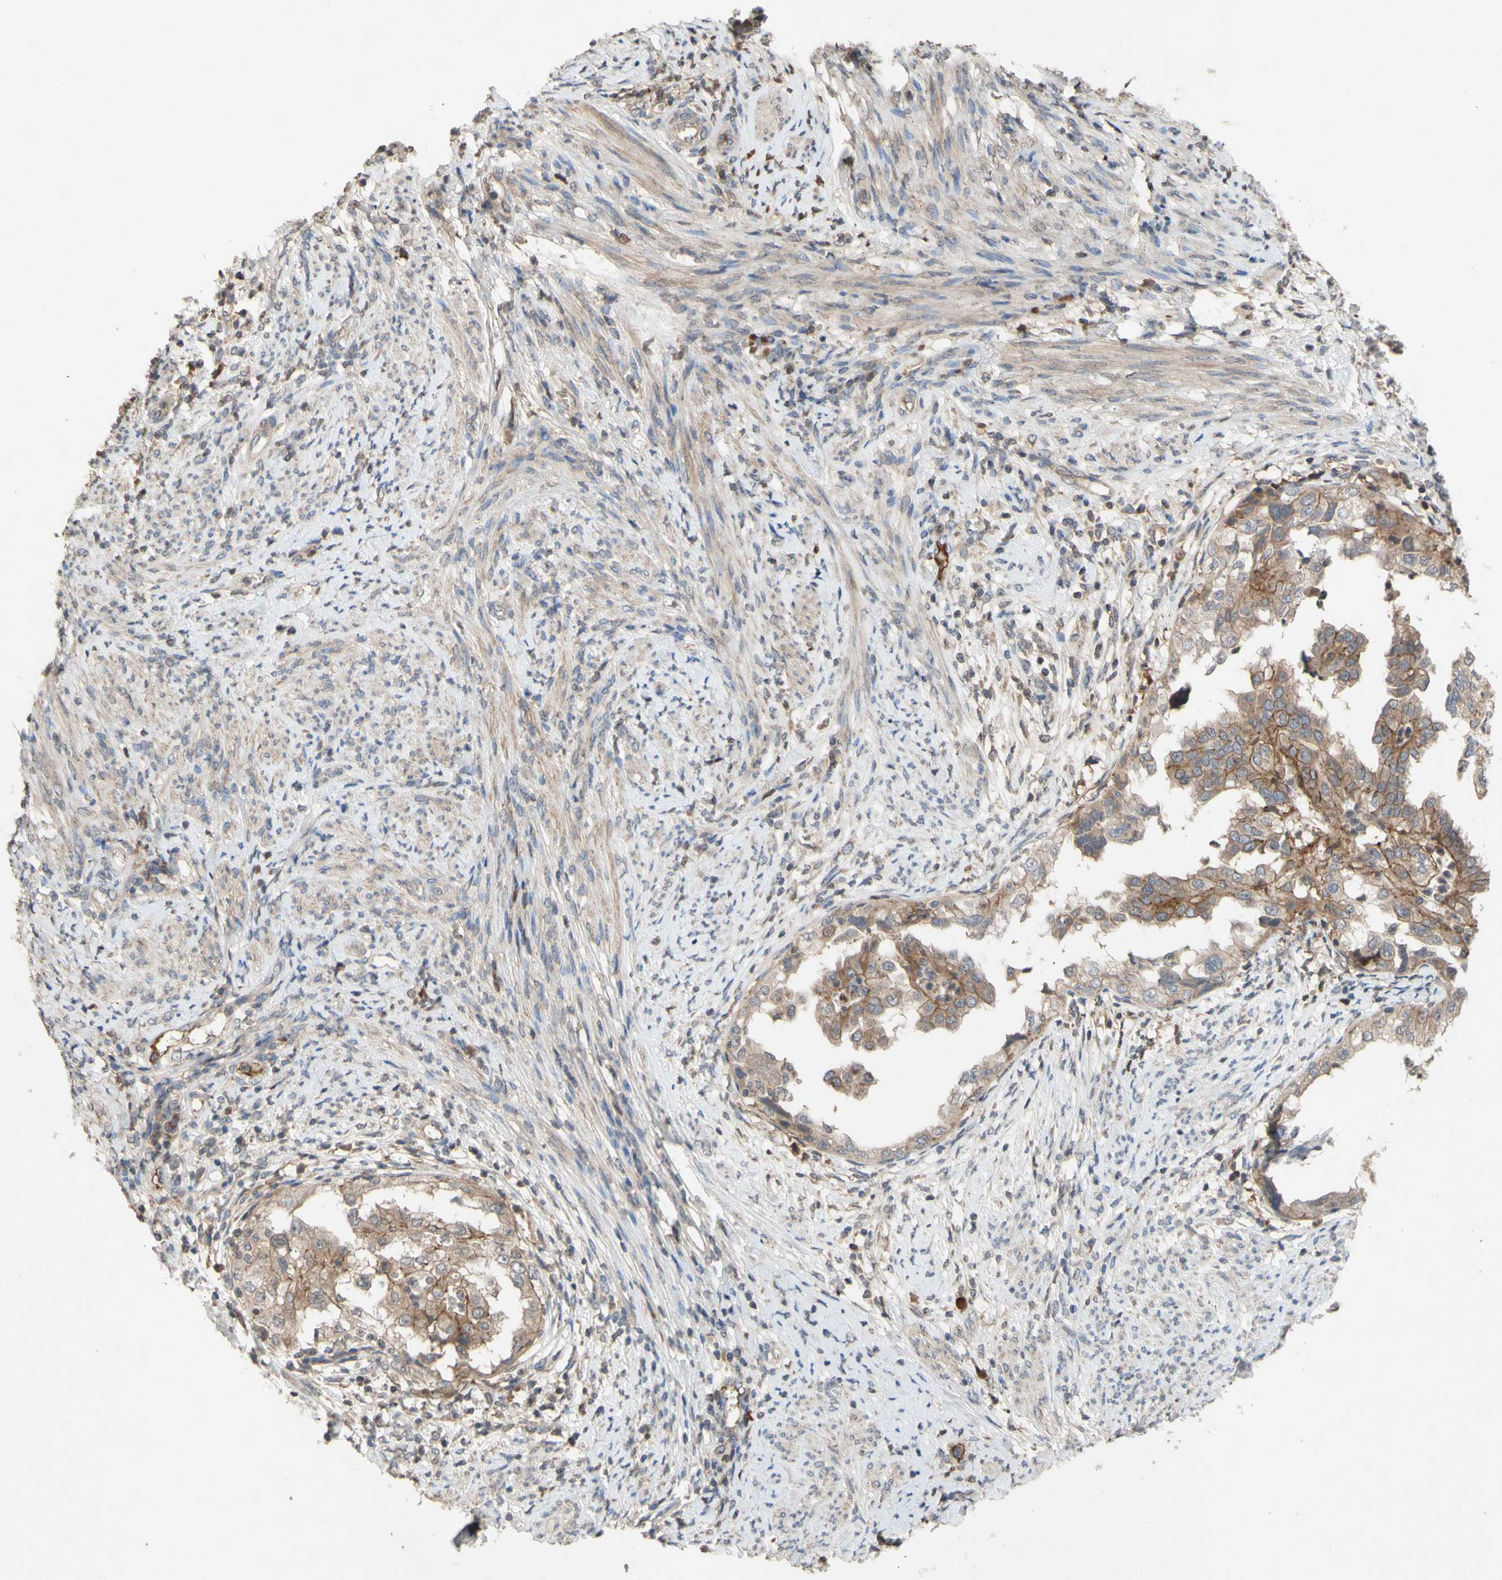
{"staining": {"intensity": "moderate", "quantity": ">75%", "location": "cytoplasmic/membranous"}, "tissue": "endometrial cancer", "cell_type": "Tumor cells", "image_type": "cancer", "snomed": [{"axis": "morphology", "description": "Adenocarcinoma, NOS"}, {"axis": "topography", "description": "Endometrium"}], "caption": "A brown stain labels moderate cytoplasmic/membranous expression of a protein in endometrial cancer tumor cells.", "gene": "NECTIN3", "patient": {"sex": "female", "age": 85}}